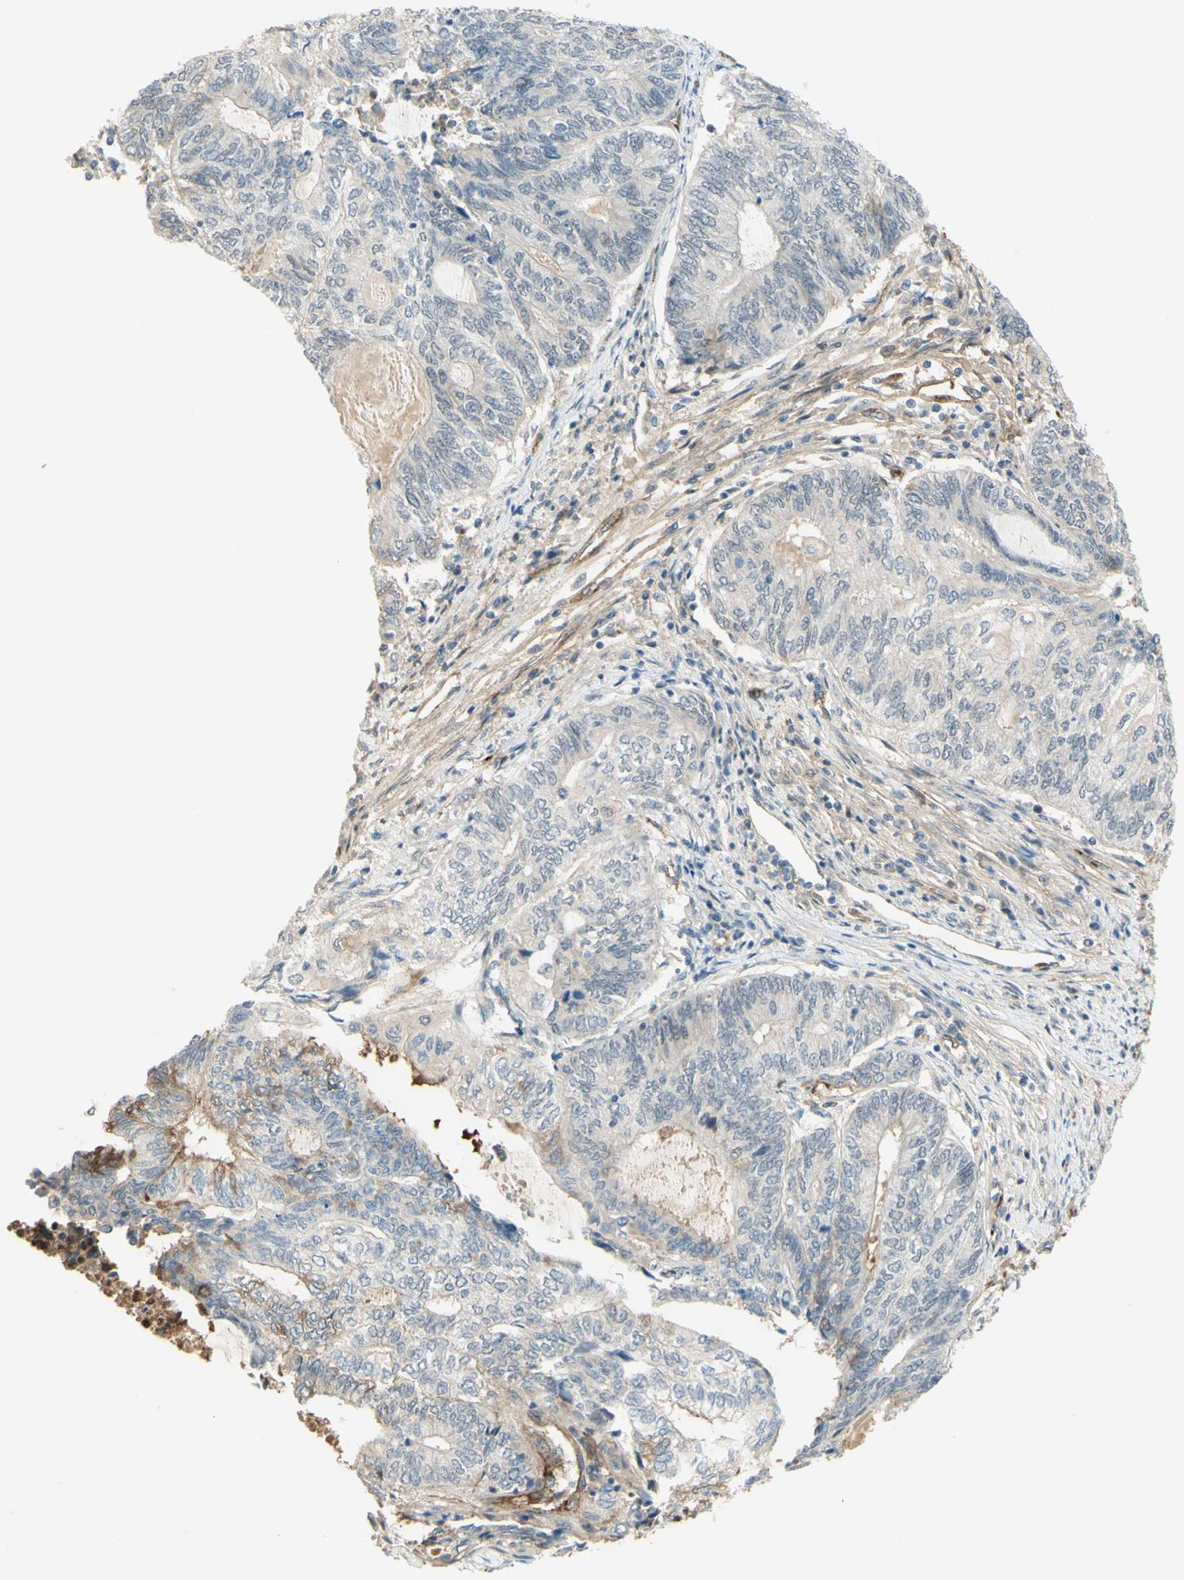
{"staining": {"intensity": "negative", "quantity": "none", "location": "none"}, "tissue": "endometrial cancer", "cell_type": "Tumor cells", "image_type": "cancer", "snomed": [{"axis": "morphology", "description": "Adenocarcinoma, NOS"}, {"axis": "topography", "description": "Uterus"}, {"axis": "topography", "description": "Endometrium"}], "caption": "The histopathology image reveals no staining of tumor cells in endometrial cancer (adenocarcinoma).", "gene": "ANGPT2", "patient": {"sex": "female", "age": 70}}